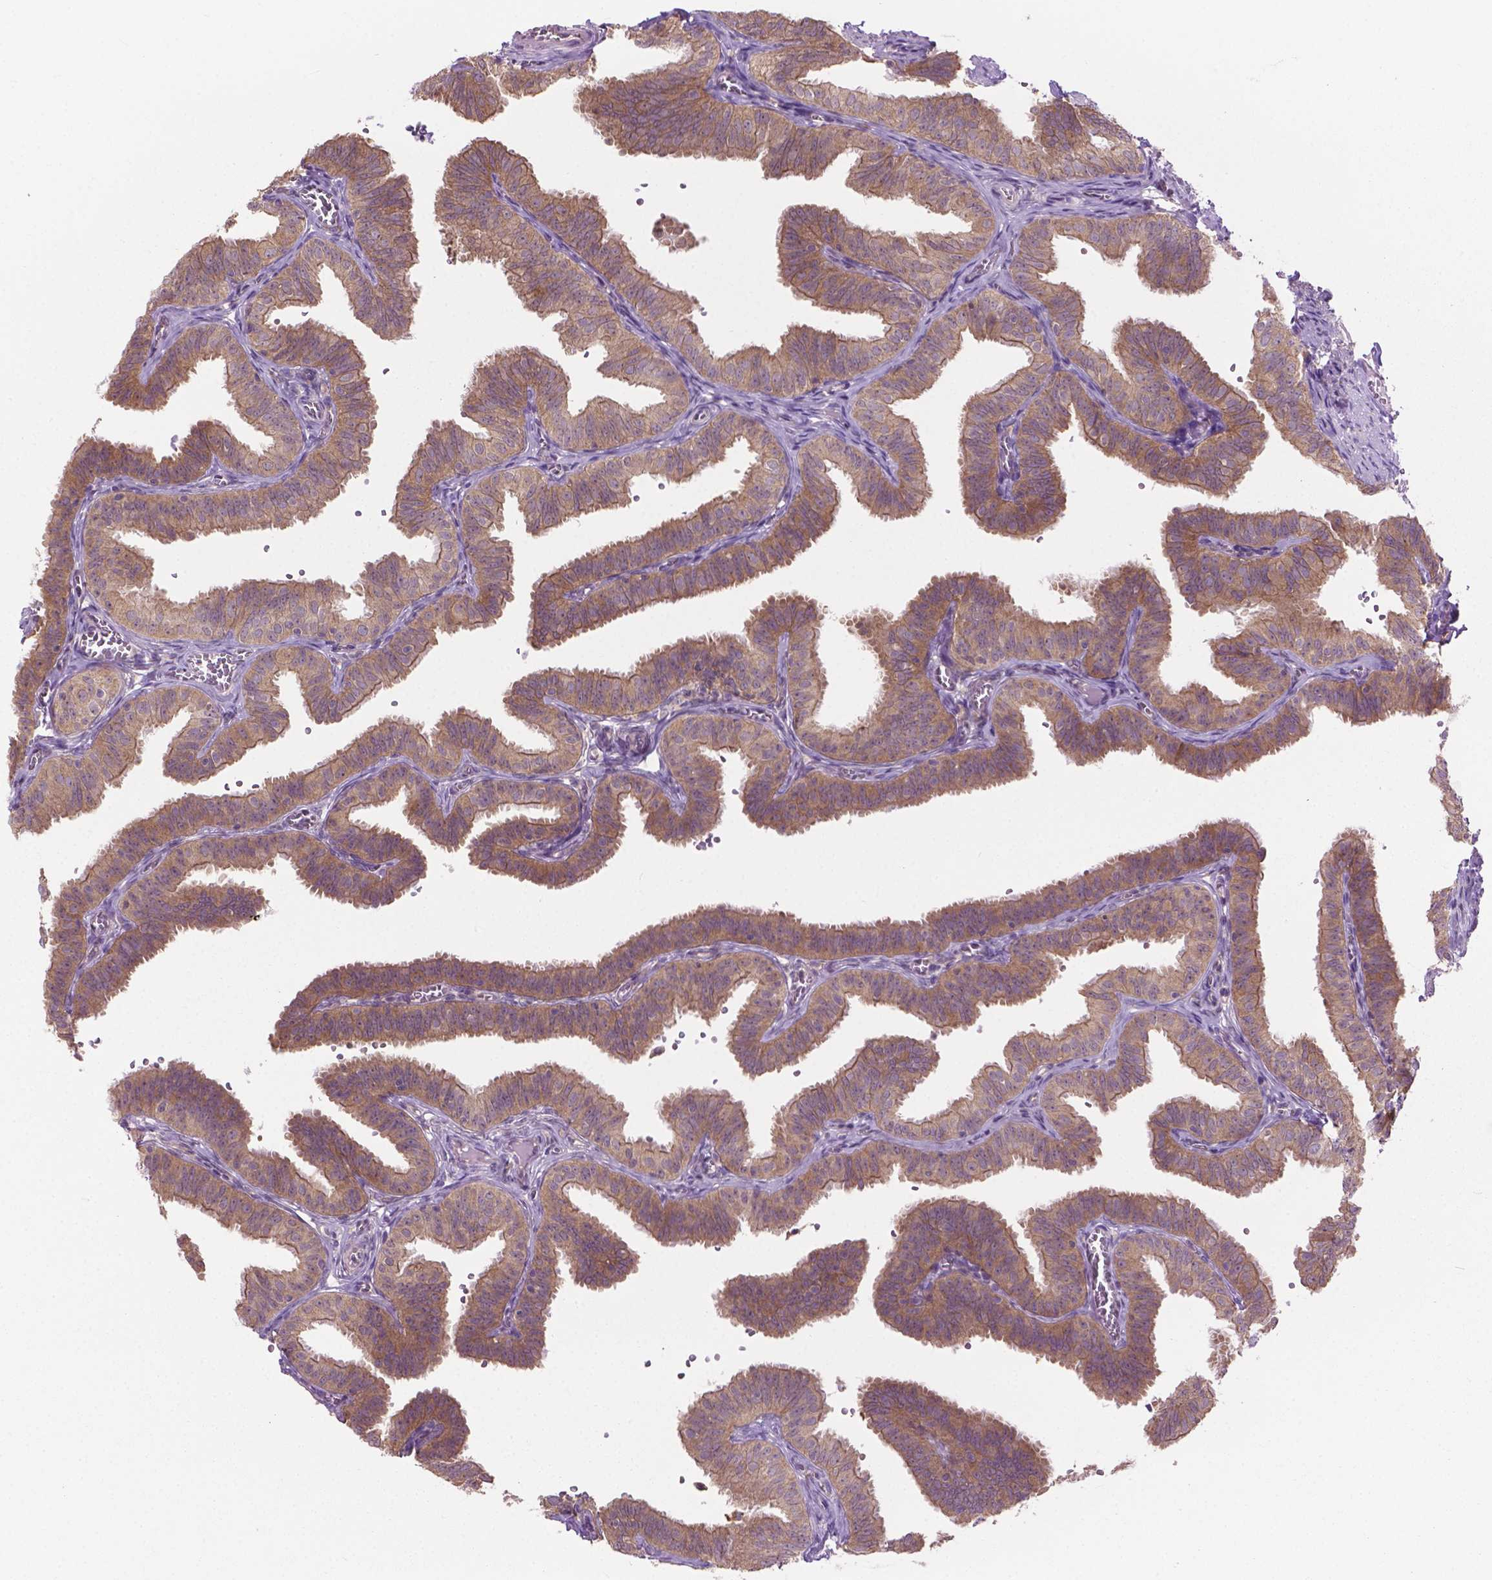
{"staining": {"intensity": "moderate", "quantity": ">75%", "location": "cytoplasmic/membranous"}, "tissue": "fallopian tube", "cell_type": "Glandular cells", "image_type": "normal", "snomed": [{"axis": "morphology", "description": "Normal tissue, NOS"}, {"axis": "topography", "description": "Fallopian tube"}], "caption": "Immunohistochemistry (IHC) of benign human fallopian tube displays medium levels of moderate cytoplasmic/membranous expression in about >75% of glandular cells. The protein is stained brown, and the nuclei are stained in blue (DAB IHC with brightfield microscopy, high magnification).", "gene": "MZT1", "patient": {"sex": "female", "age": 25}}